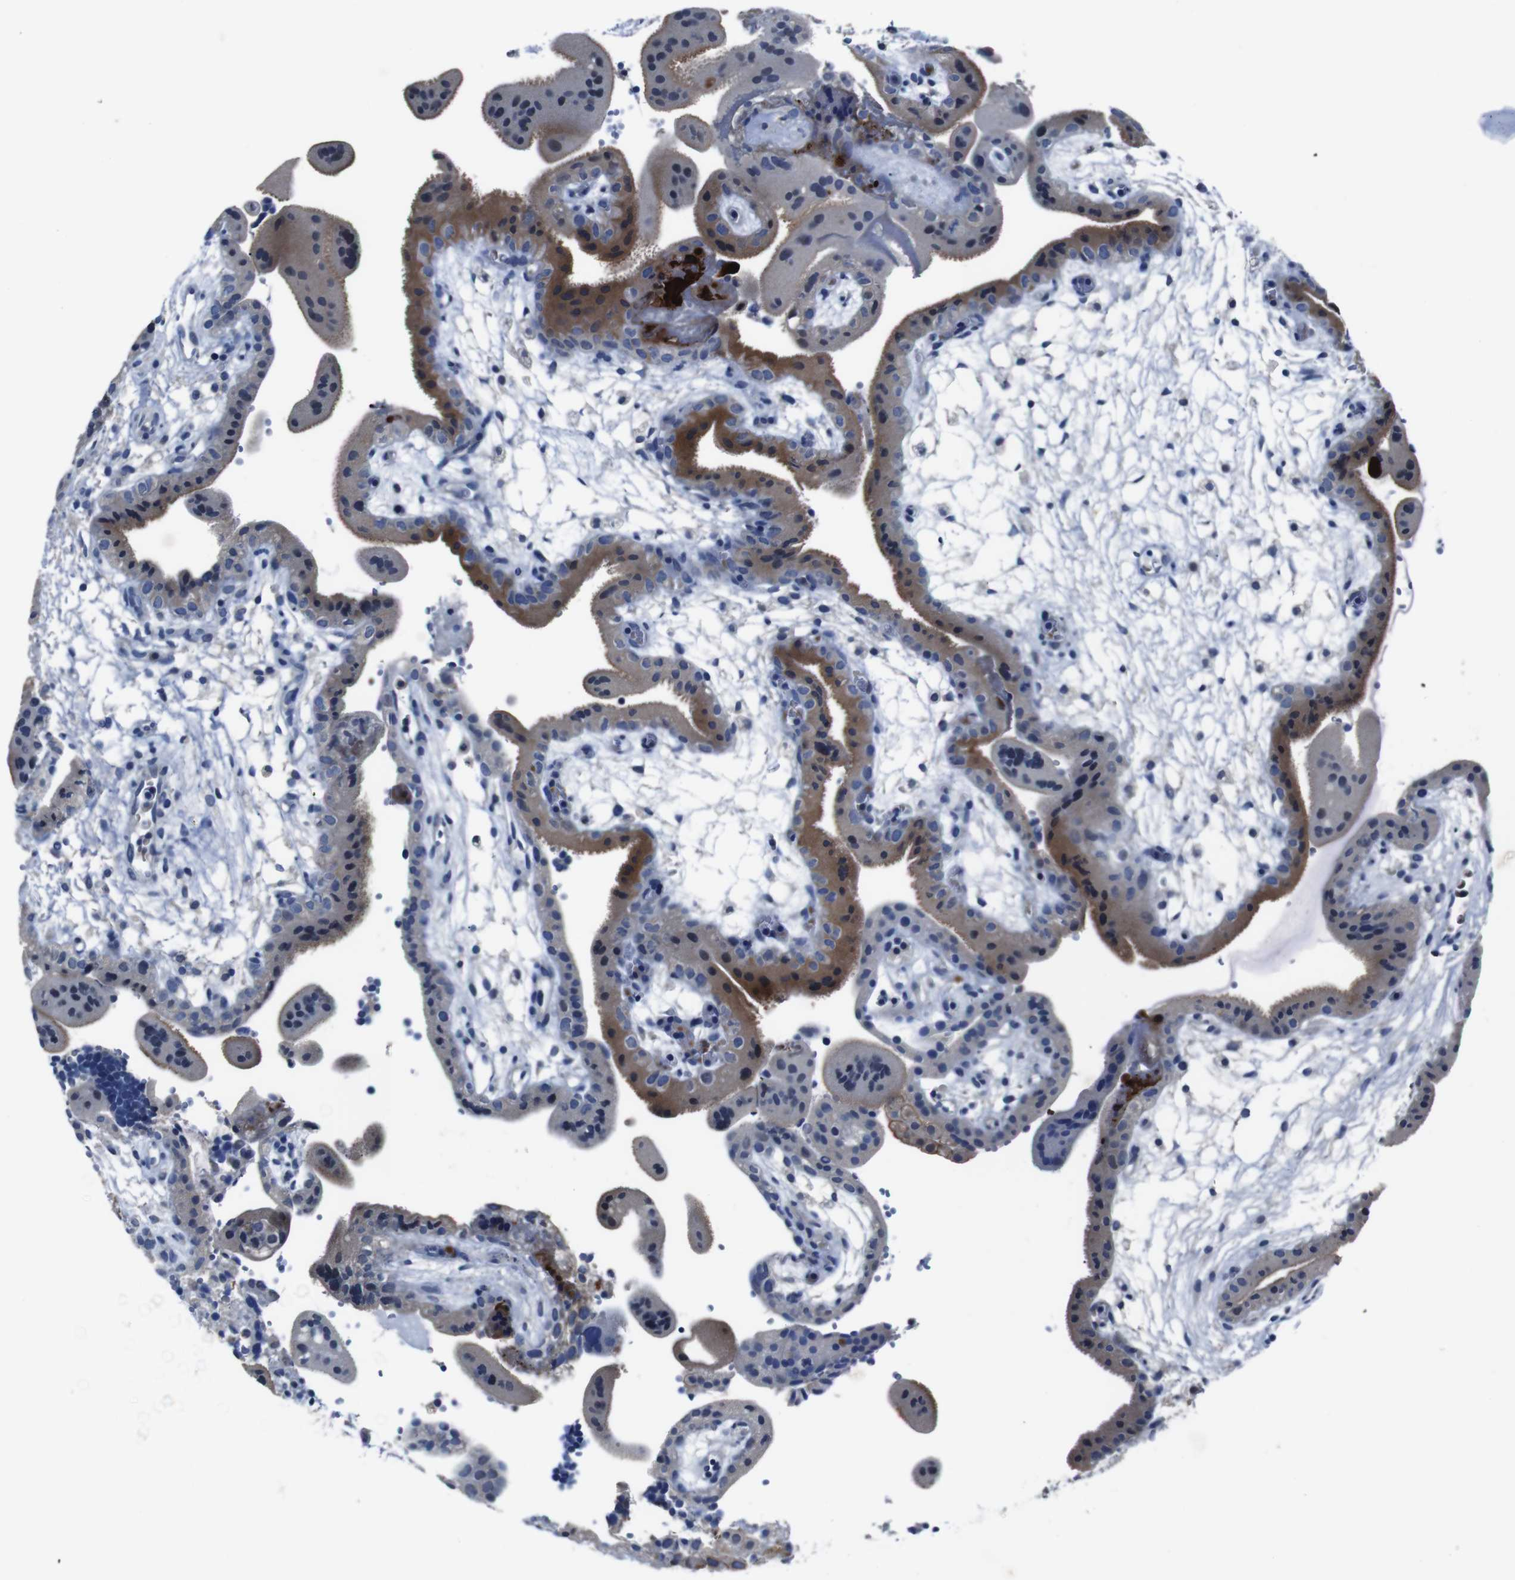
{"staining": {"intensity": "moderate", "quantity": "<25%", "location": "cytoplasmic/membranous"}, "tissue": "placenta", "cell_type": "Decidual cells", "image_type": "normal", "snomed": [{"axis": "morphology", "description": "Normal tissue, NOS"}, {"axis": "topography", "description": "Placenta"}], "caption": "Moderate cytoplasmic/membranous positivity is seen in about <25% of decidual cells in unremarkable placenta. The protein is shown in brown color, while the nuclei are stained blue.", "gene": "SEMA4B", "patient": {"sex": "female", "age": 18}}